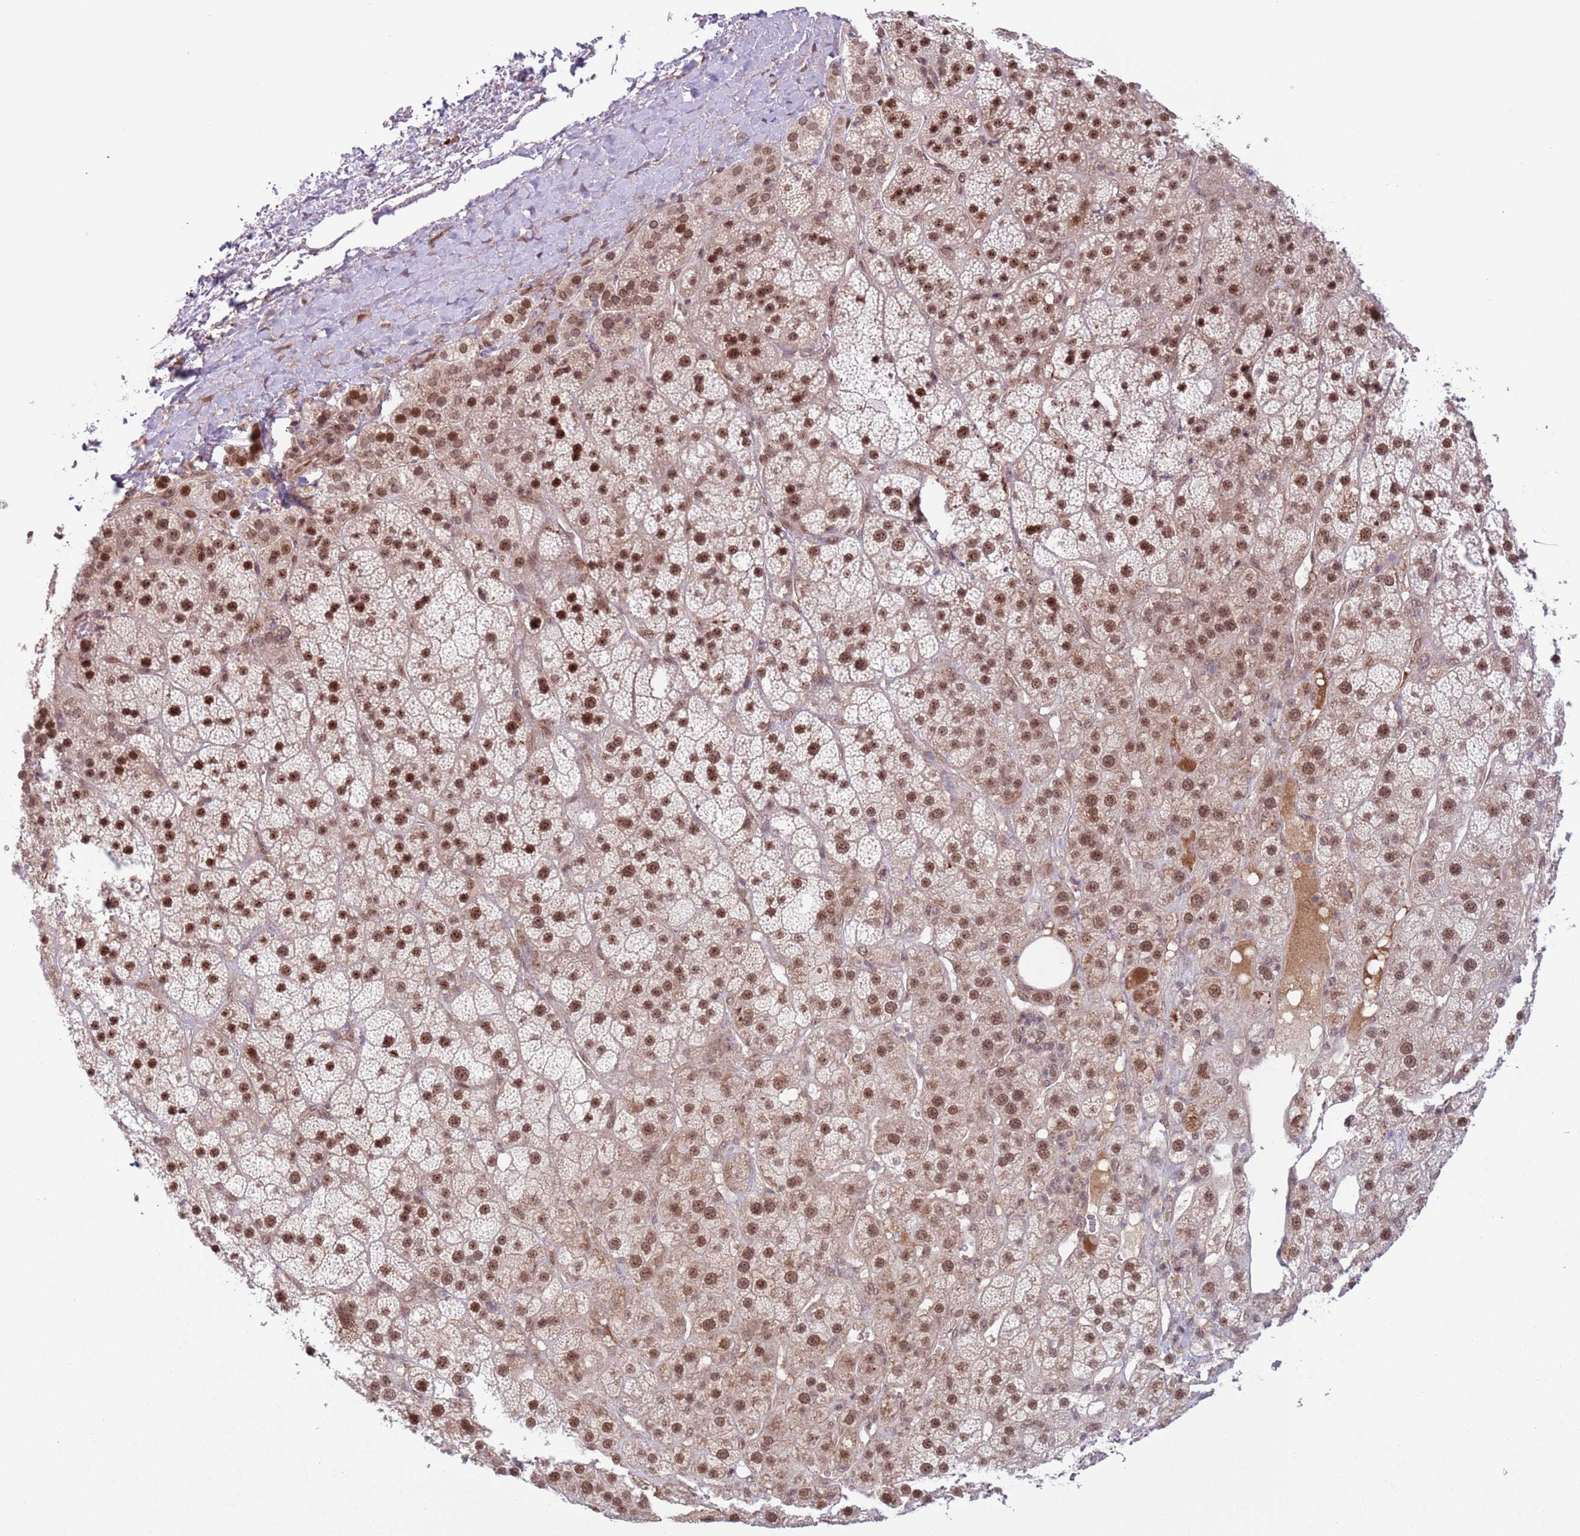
{"staining": {"intensity": "moderate", "quantity": ">75%", "location": "nuclear"}, "tissue": "adrenal gland", "cell_type": "Glandular cells", "image_type": "normal", "snomed": [{"axis": "morphology", "description": "Normal tissue, NOS"}, {"axis": "topography", "description": "Adrenal gland"}], "caption": "The immunohistochemical stain highlights moderate nuclear staining in glandular cells of benign adrenal gland.", "gene": "SIPA1L3", "patient": {"sex": "female", "age": 70}}